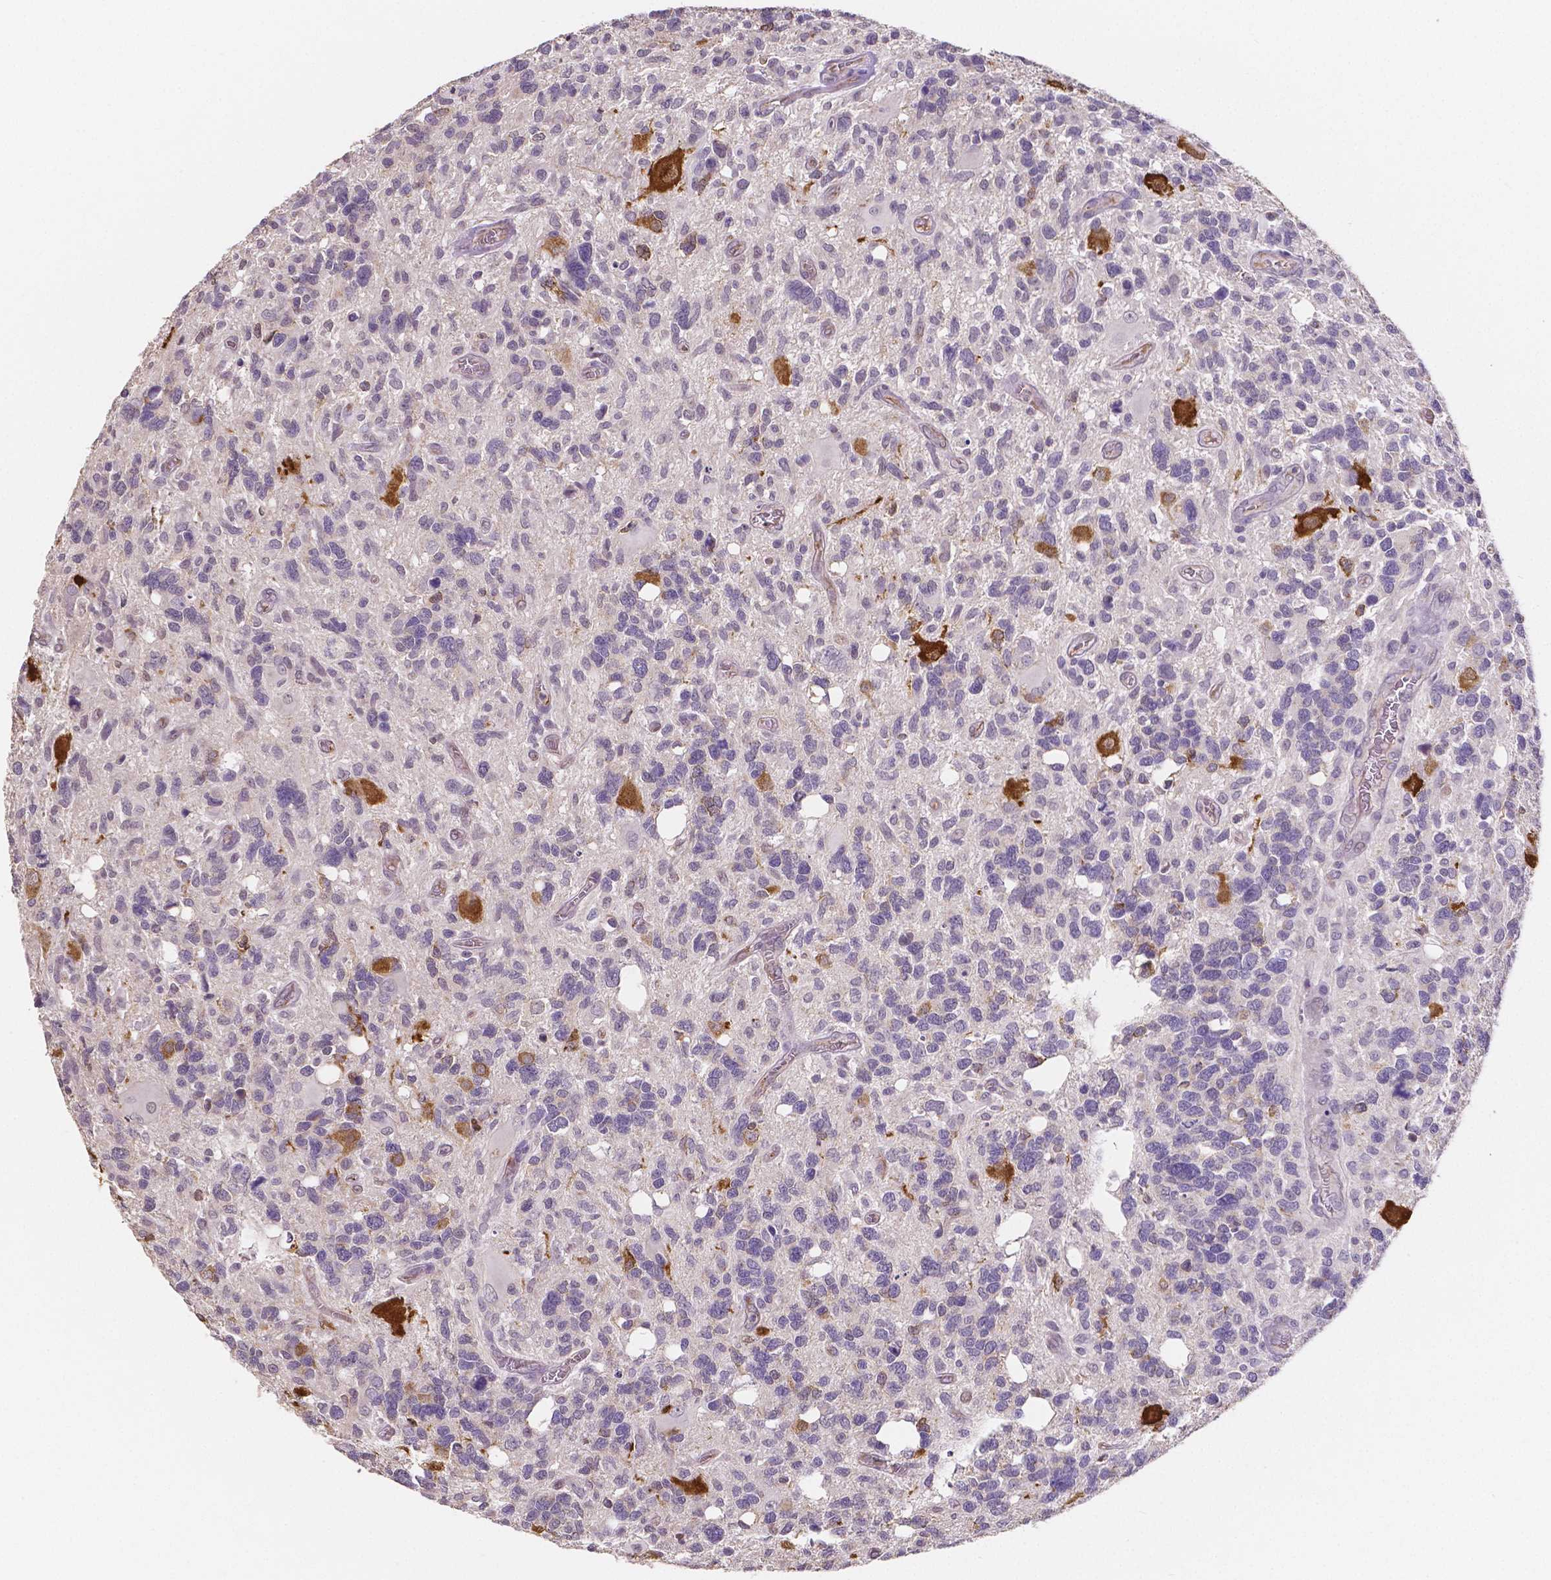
{"staining": {"intensity": "moderate", "quantity": "<25%", "location": "cytoplasmic/membranous"}, "tissue": "glioma", "cell_type": "Tumor cells", "image_type": "cancer", "snomed": [{"axis": "morphology", "description": "Glioma, malignant, High grade"}, {"axis": "topography", "description": "Brain"}], "caption": "Immunohistochemistry photomicrograph of neoplastic tissue: human glioma stained using immunohistochemistry exhibits low levels of moderate protein expression localized specifically in the cytoplasmic/membranous of tumor cells, appearing as a cytoplasmic/membranous brown color.", "gene": "ELAVL2", "patient": {"sex": "male", "age": 49}}